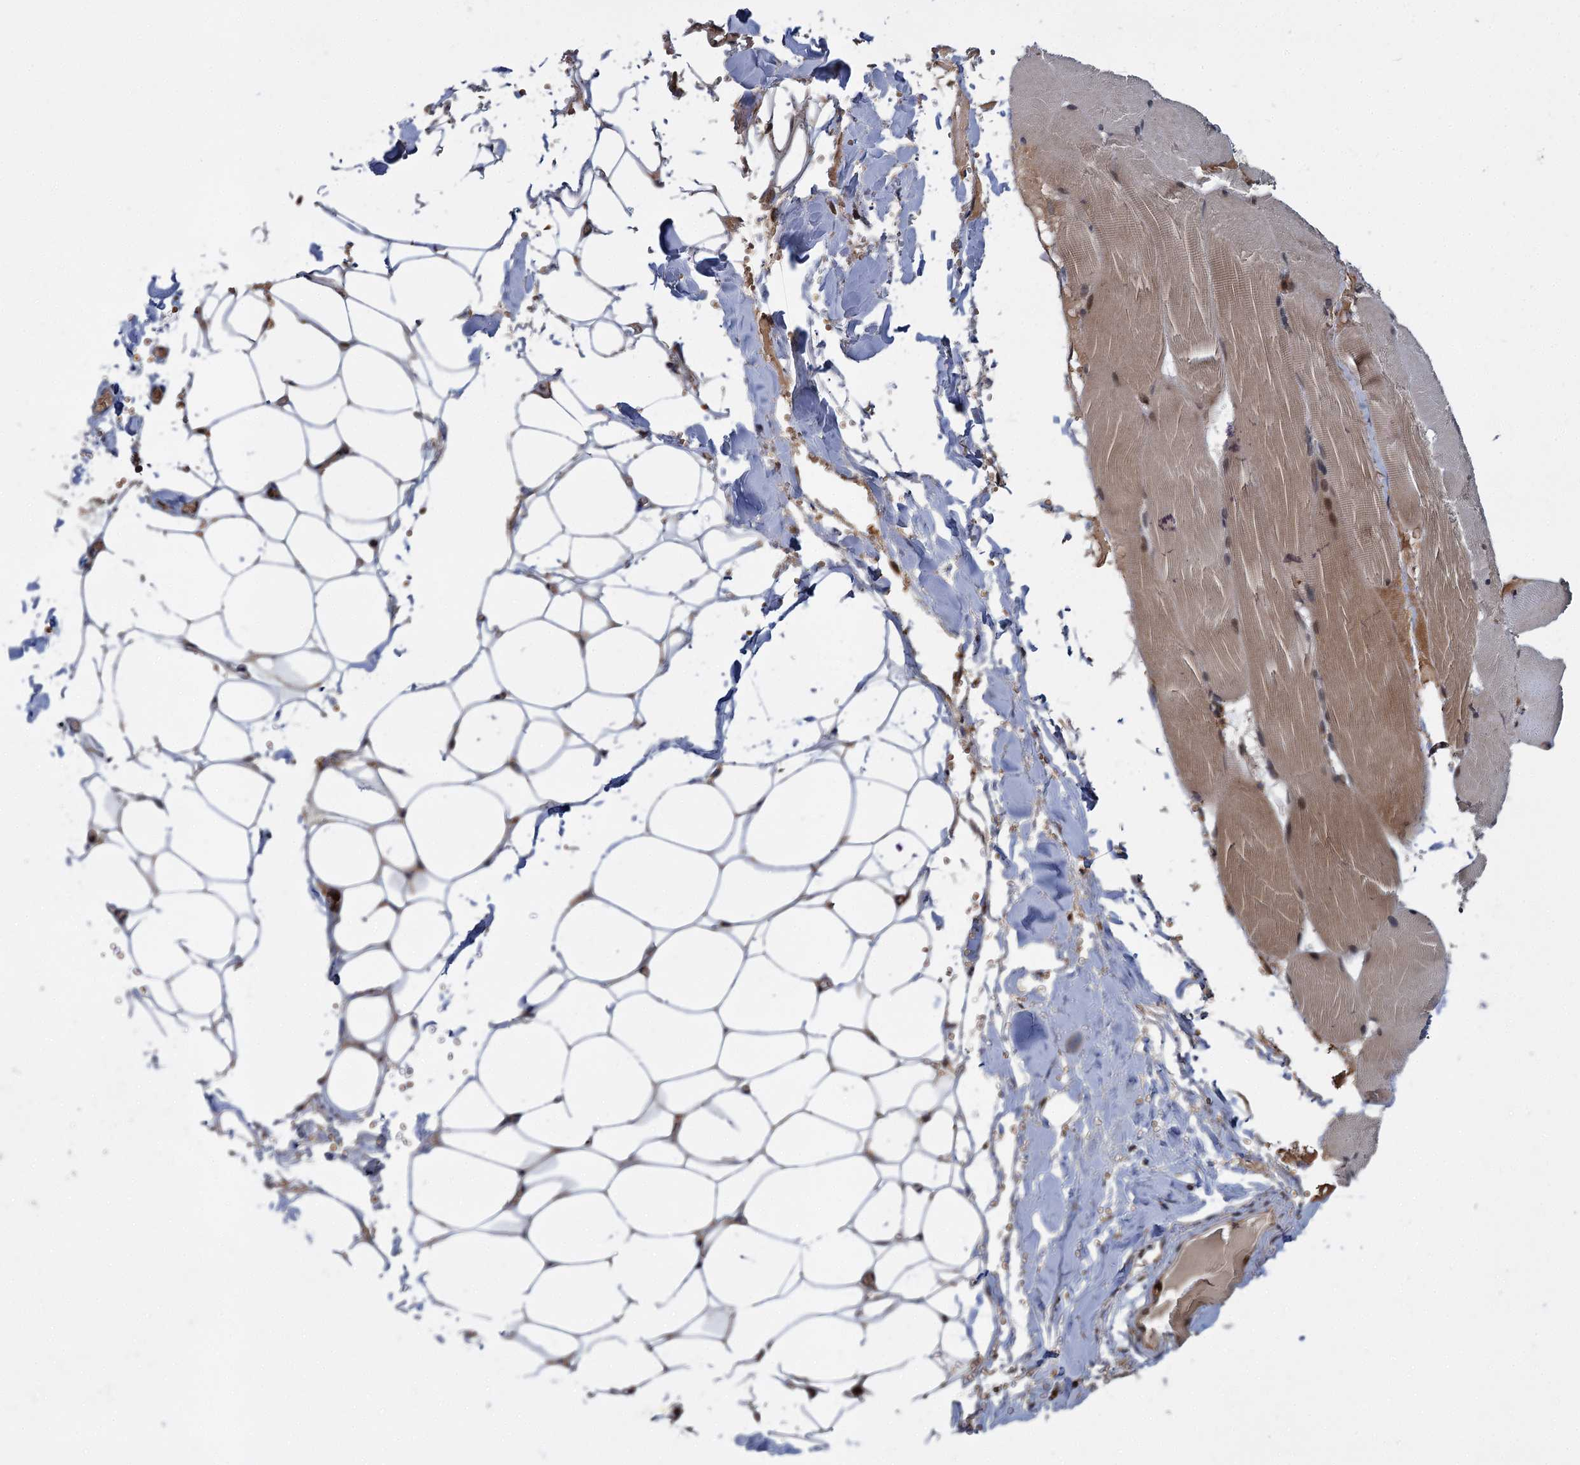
{"staining": {"intensity": "moderate", "quantity": "25%-75%", "location": "cytoplasmic/membranous"}, "tissue": "adipose tissue", "cell_type": "Adipocytes", "image_type": "normal", "snomed": [{"axis": "morphology", "description": "Normal tissue, NOS"}, {"axis": "topography", "description": "Skeletal muscle"}, {"axis": "topography", "description": "Peripheral nerve tissue"}], "caption": "Immunohistochemistry (IHC) (DAB (3,3'-diaminobenzidine)) staining of unremarkable human adipose tissue shows moderate cytoplasmic/membranous protein staining in approximately 25%-75% of adipocytes. Using DAB (3,3'-diaminobenzidine) (brown) and hematoxylin (blue) stains, captured at high magnification using brightfield microscopy.", "gene": "APBA2", "patient": {"sex": "female", "age": 55}}